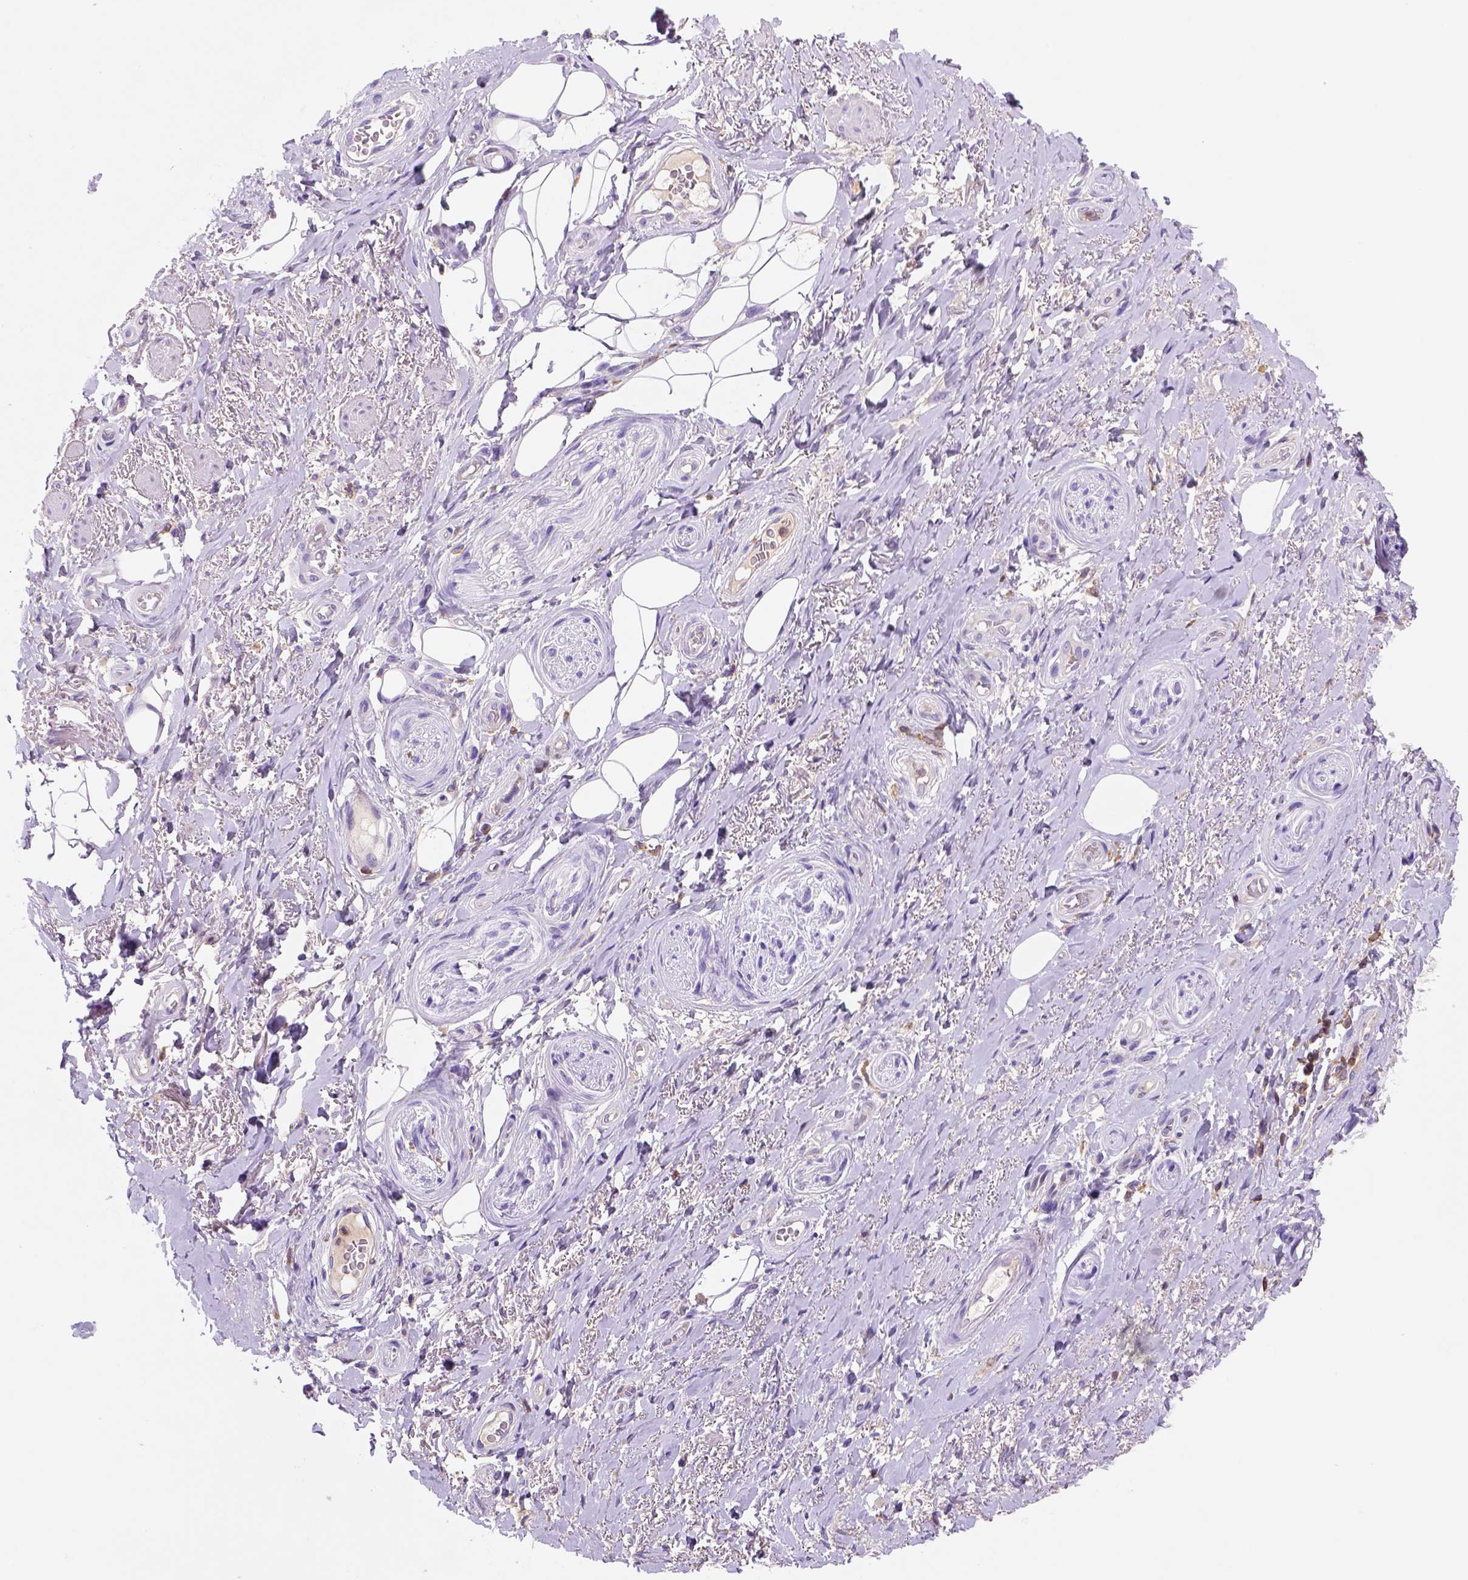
{"staining": {"intensity": "negative", "quantity": "none", "location": "none"}, "tissue": "adipose tissue", "cell_type": "Adipocytes", "image_type": "normal", "snomed": [{"axis": "morphology", "description": "Normal tissue, NOS"}, {"axis": "topography", "description": "Anal"}, {"axis": "topography", "description": "Peripheral nerve tissue"}], "caption": "IHC histopathology image of normal adipose tissue: adipose tissue stained with DAB exhibits no significant protein expression in adipocytes.", "gene": "INPP5D", "patient": {"sex": "male", "age": 53}}